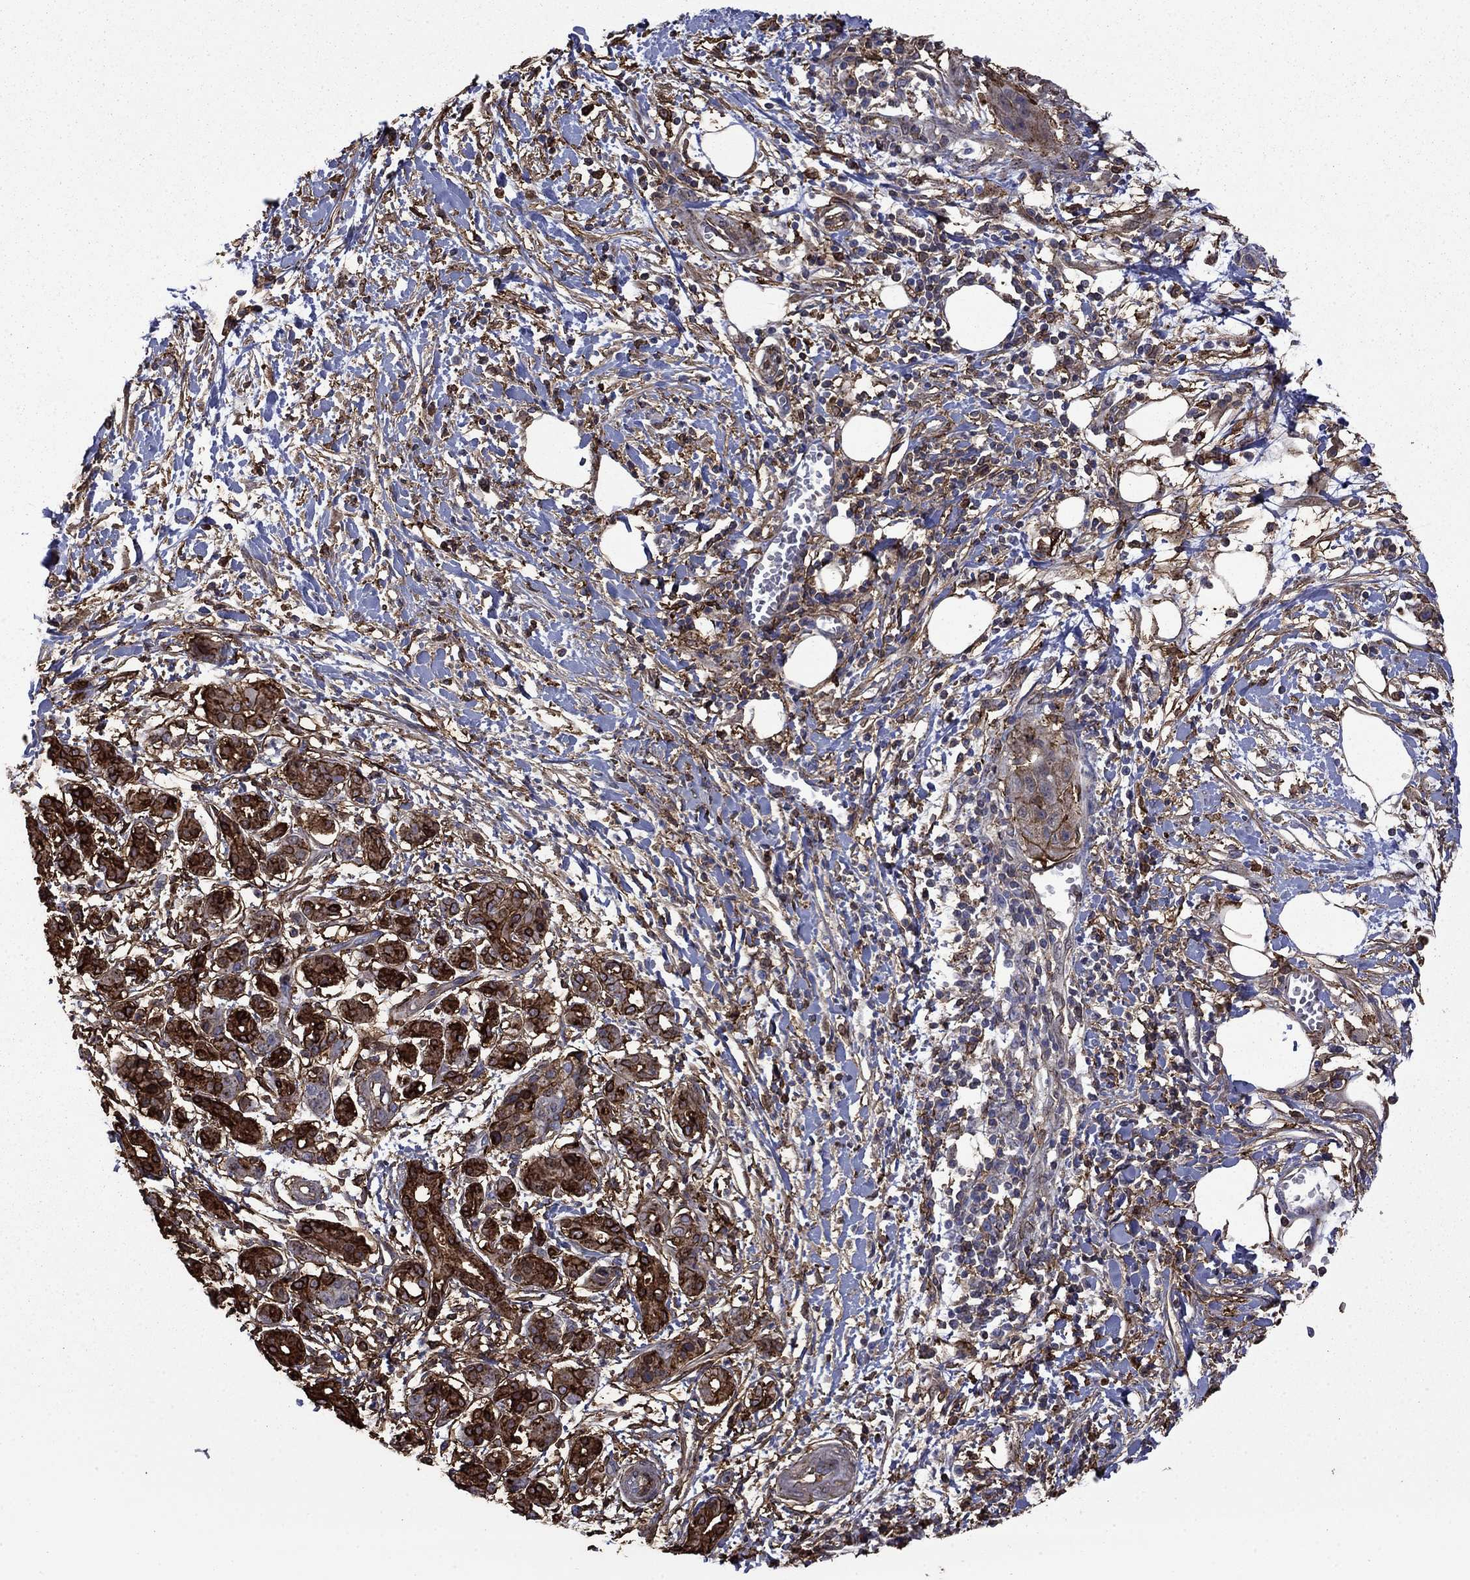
{"staining": {"intensity": "strong", "quantity": "<25%", "location": "cytoplasmic/membranous"}, "tissue": "pancreatic cancer", "cell_type": "Tumor cells", "image_type": "cancer", "snomed": [{"axis": "morphology", "description": "Adenocarcinoma, NOS"}, {"axis": "topography", "description": "Pancreas"}], "caption": "Immunohistochemical staining of pancreatic cancer exhibits medium levels of strong cytoplasmic/membranous positivity in about <25% of tumor cells.", "gene": "PLAU", "patient": {"sex": "male", "age": 72}}